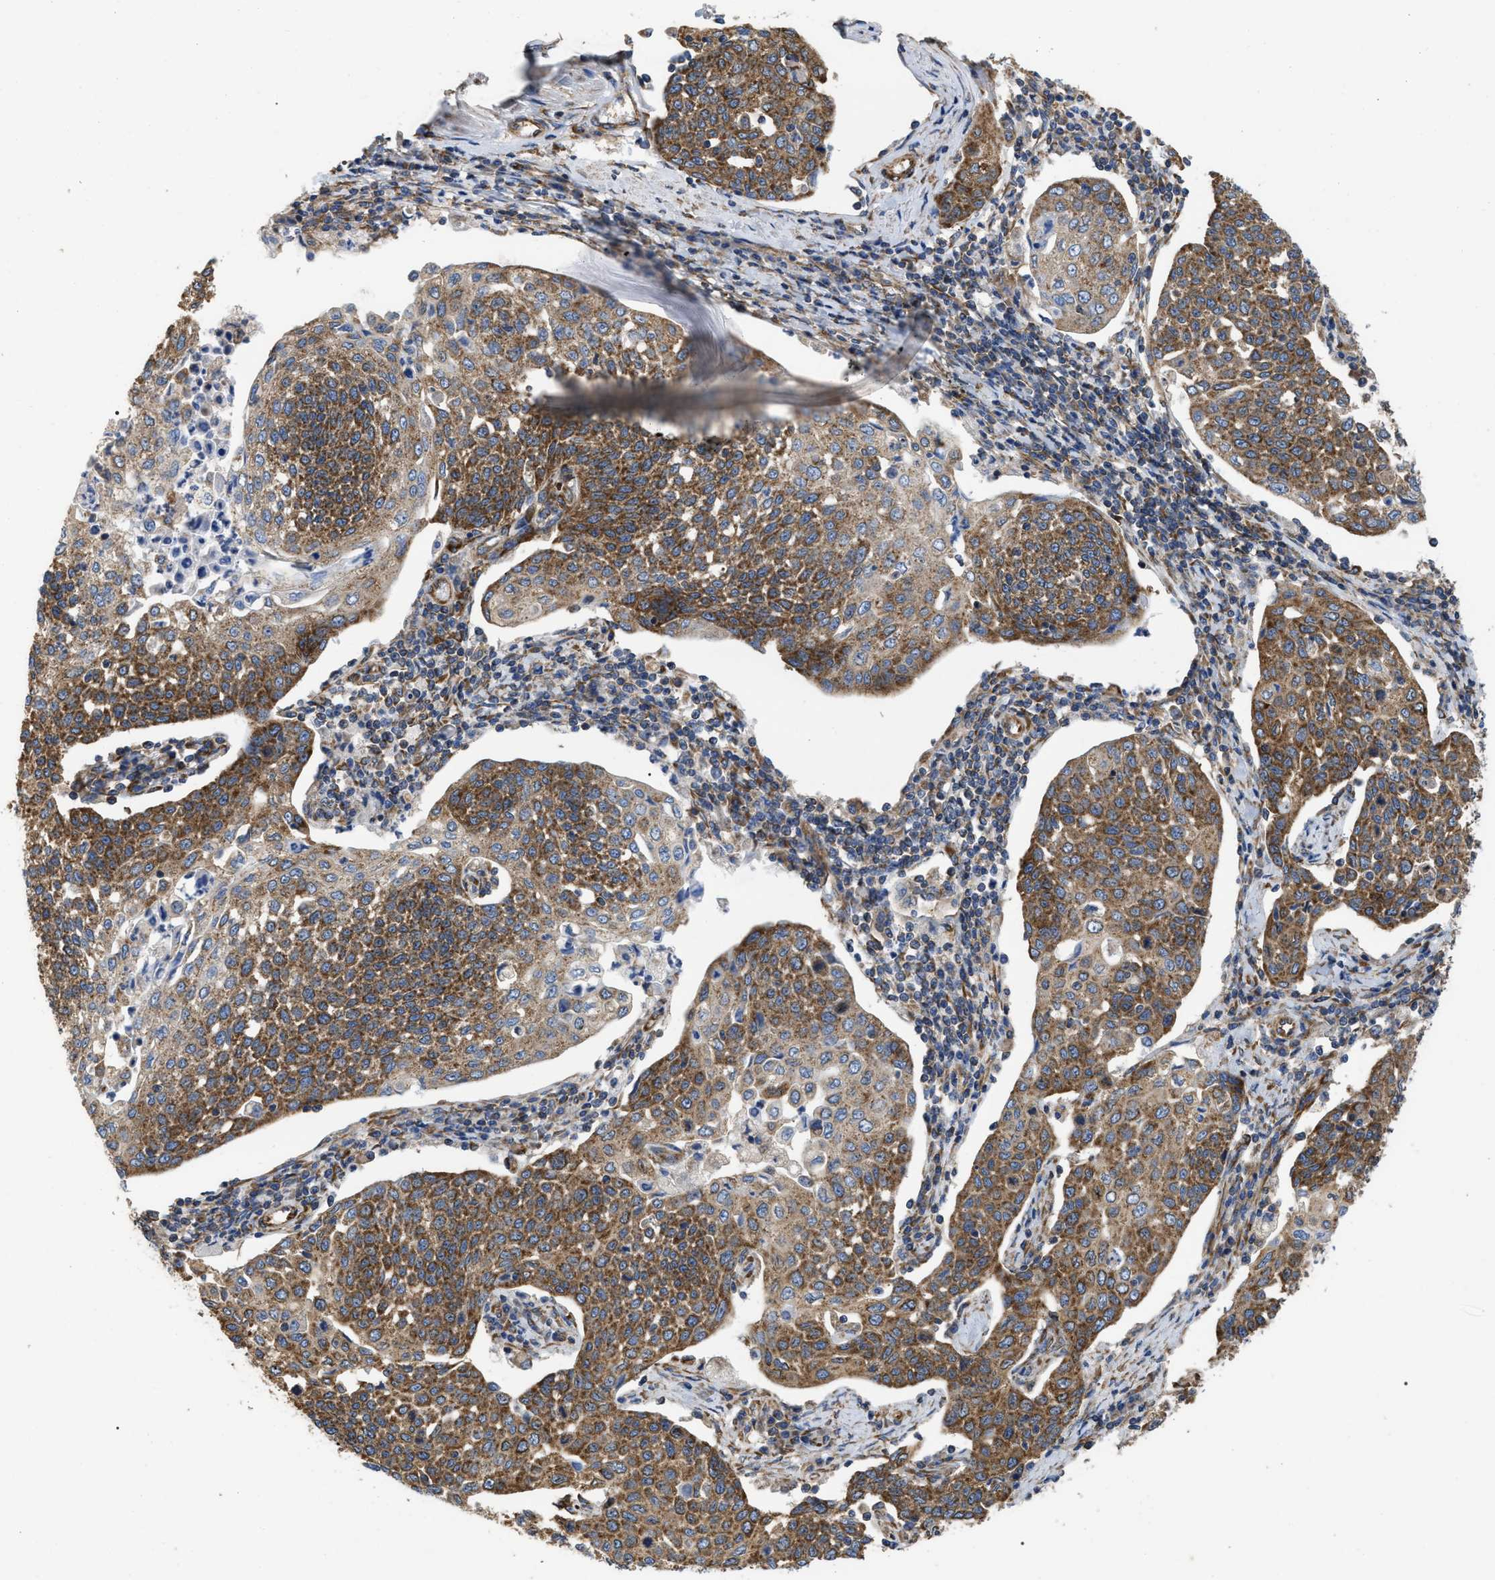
{"staining": {"intensity": "moderate", "quantity": ">75%", "location": "cytoplasmic/membranous"}, "tissue": "cervical cancer", "cell_type": "Tumor cells", "image_type": "cancer", "snomed": [{"axis": "morphology", "description": "Squamous cell carcinoma, NOS"}, {"axis": "topography", "description": "Cervix"}], "caption": "A brown stain highlights moderate cytoplasmic/membranous staining of a protein in cervical squamous cell carcinoma tumor cells.", "gene": "FAM120A", "patient": {"sex": "female", "age": 34}}